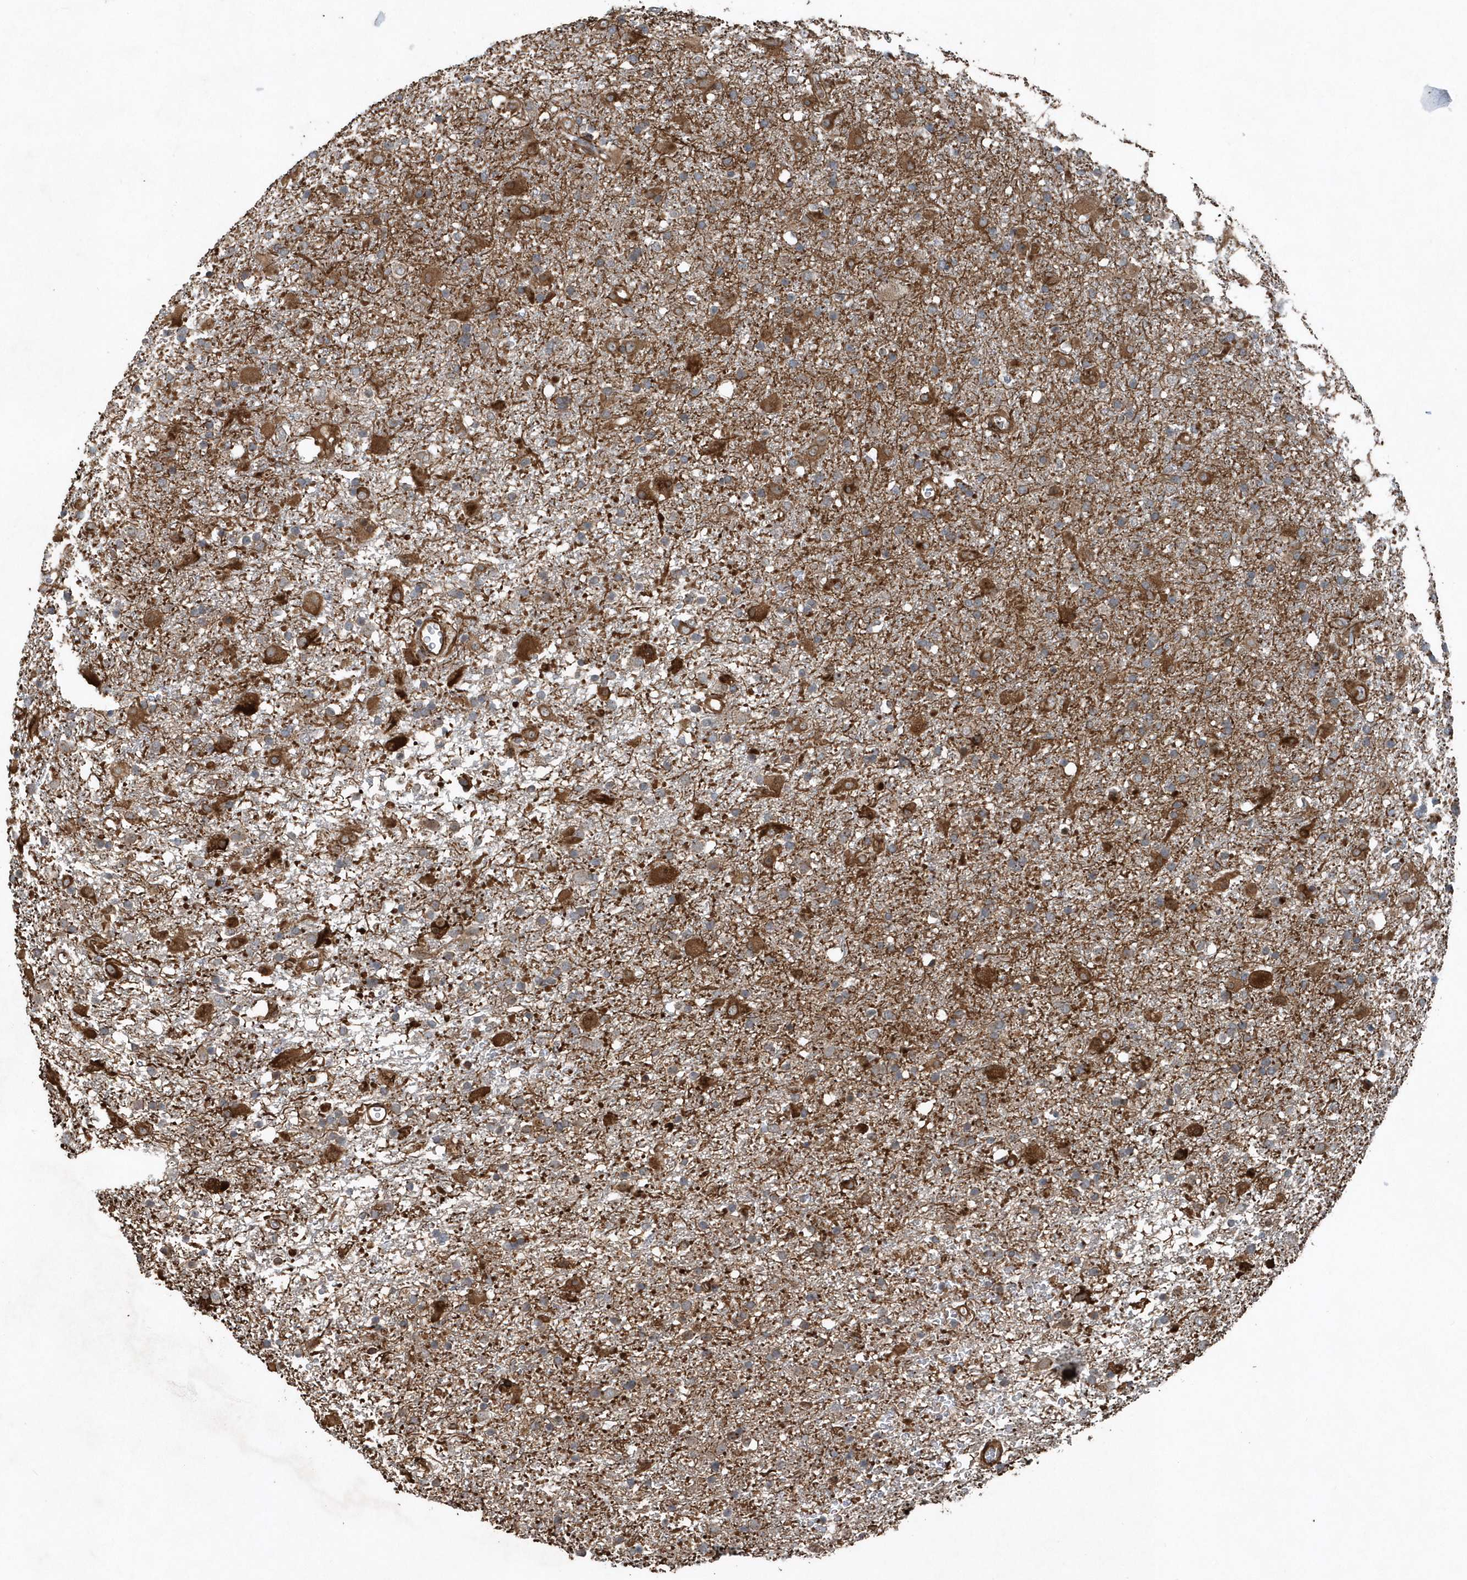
{"staining": {"intensity": "moderate", "quantity": ">75%", "location": "cytoplasmic/membranous"}, "tissue": "glioma", "cell_type": "Tumor cells", "image_type": "cancer", "snomed": [{"axis": "morphology", "description": "Glioma, malignant, Low grade"}, {"axis": "topography", "description": "Brain"}], "caption": "Immunohistochemistry micrograph of low-grade glioma (malignant) stained for a protein (brown), which shows medium levels of moderate cytoplasmic/membranous staining in approximately >75% of tumor cells.", "gene": "MCC", "patient": {"sex": "male", "age": 65}}